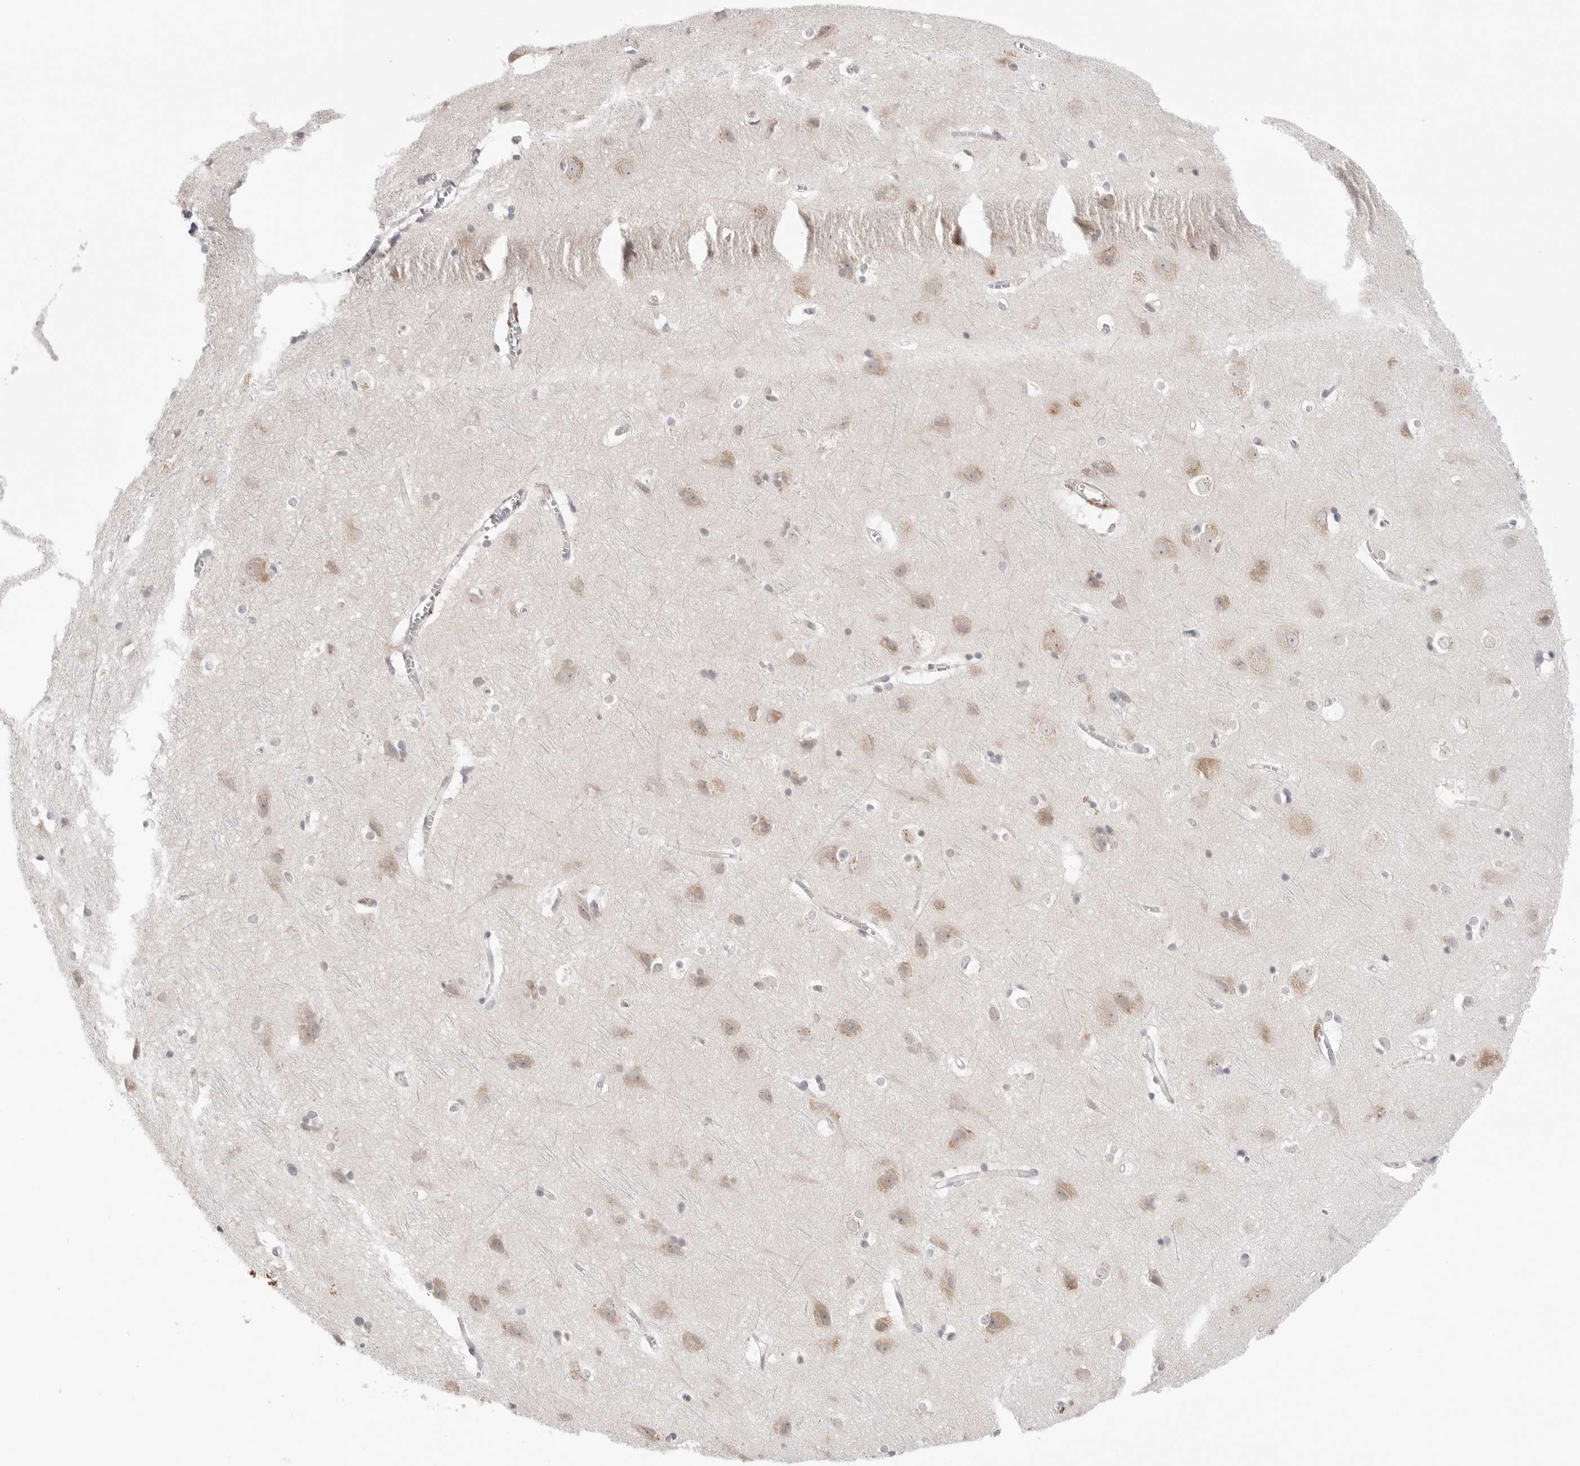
{"staining": {"intensity": "negative", "quantity": "none", "location": "none"}, "tissue": "cerebral cortex", "cell_type": "Endothelial cells", "image_type": "normal", "snomed": [{"axis": "morphology", "description": "Normal tissue, NOS"}, {"axis": "topography", "description": "Cerebral cortex"}], "caption": "This is a photomicrograph of immunohistochemistry staining of benign cerebral cortex, which shows no staining in endothelial cells.", "gene": "RPN1", "patient": {"sex": "male", "age": 54}}